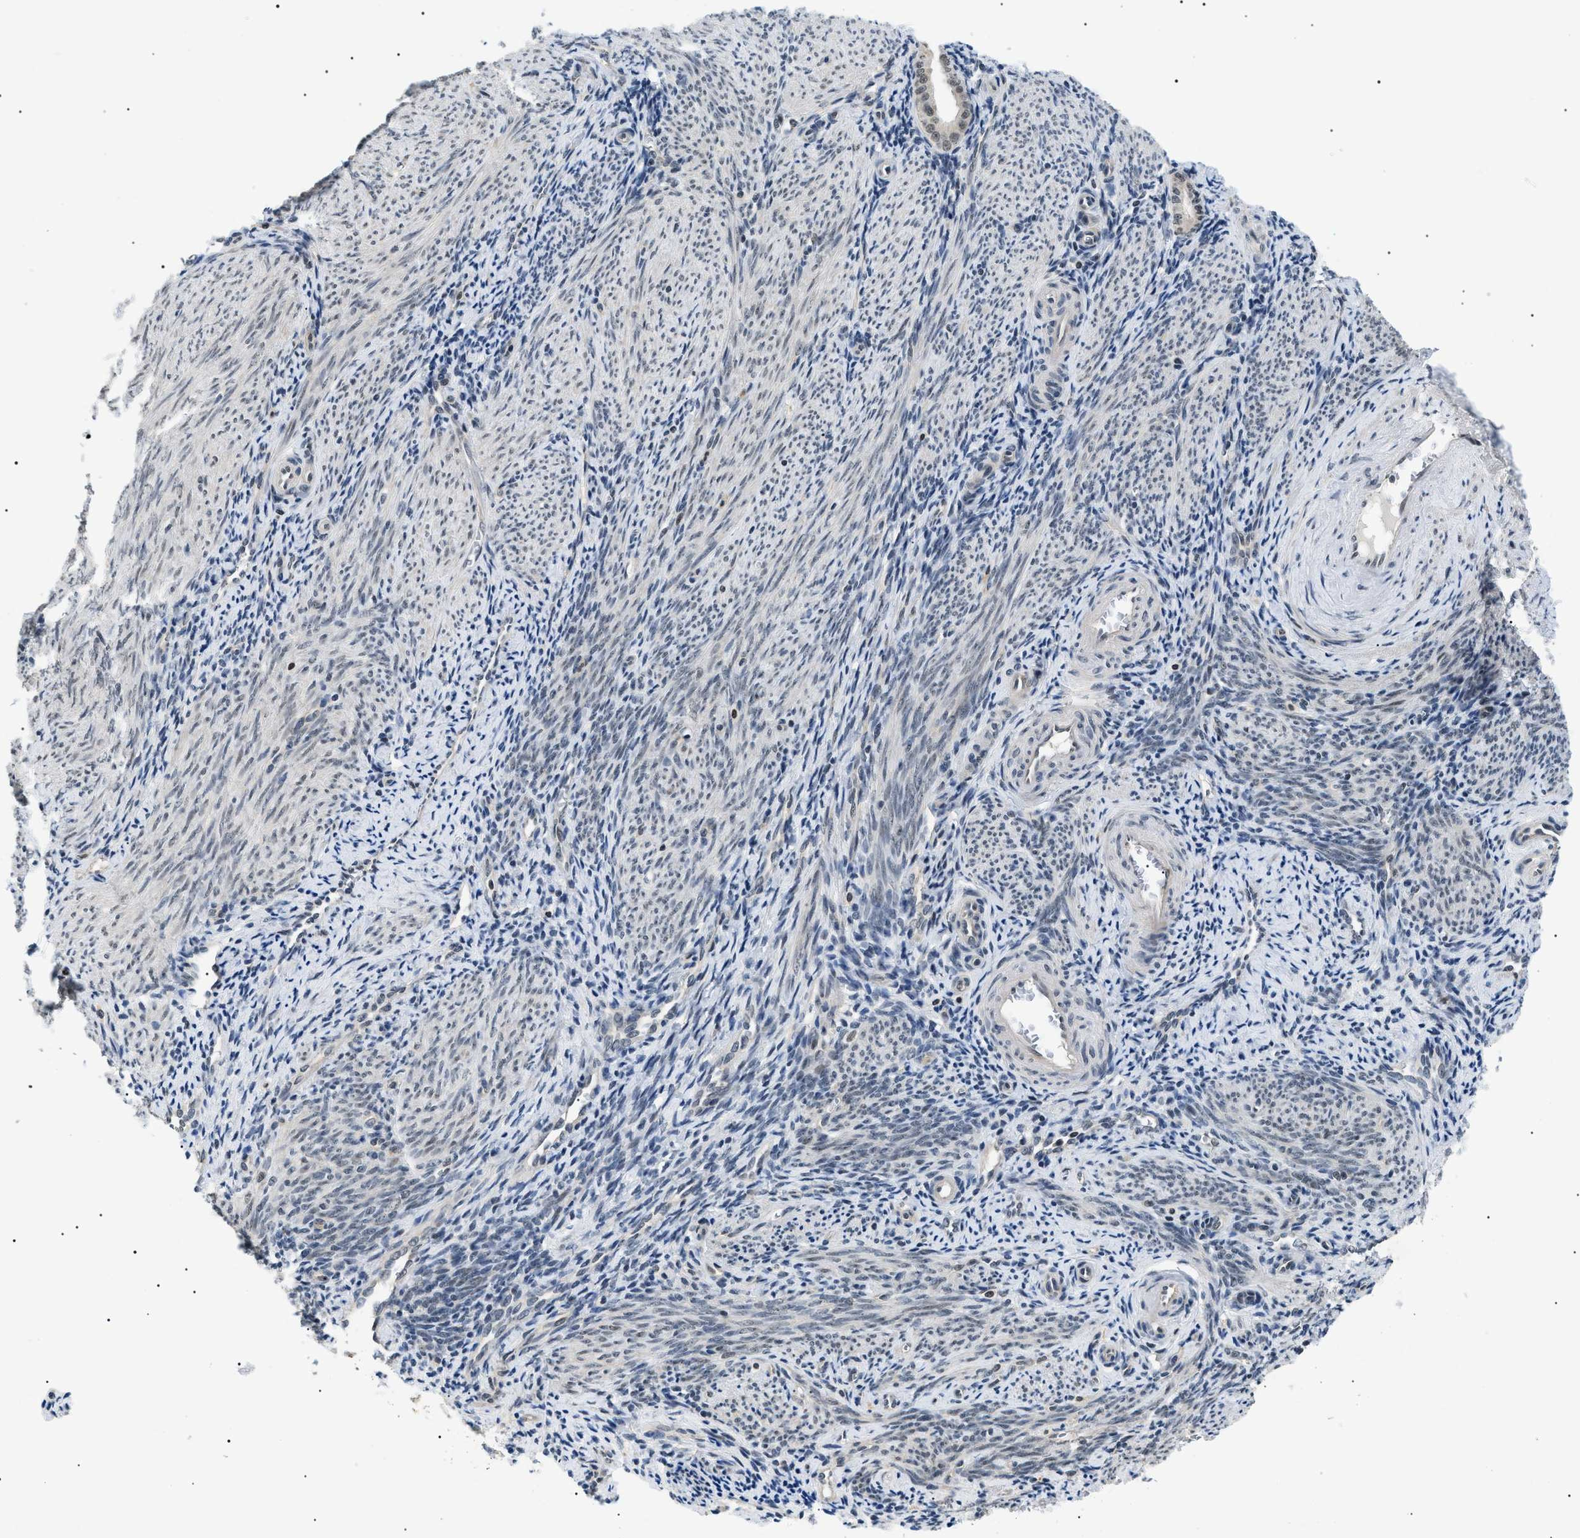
{"staining": {"intensity": "negative", "quantity": "none", "location": "none"}, "tissue": "endometrium", "cell_type": "Cells in endometrial stroma", "image_type": "normal", "snomed": [{"axis": "morphology", "description": "Normal tissue, NOS"}, {"axis": "topography", "description": "Endometrium"}], "caption": "The micrograph demonstrates no significant expression in cells in endometrial stroma of endometrium. (Stains: DAB immunohistochemistry with hematoxylin counter stain, Microscopy: brightfield microscopy at high magnification).", "gene": "RBM15", "patient": {"sex": "female", "age": 50}}